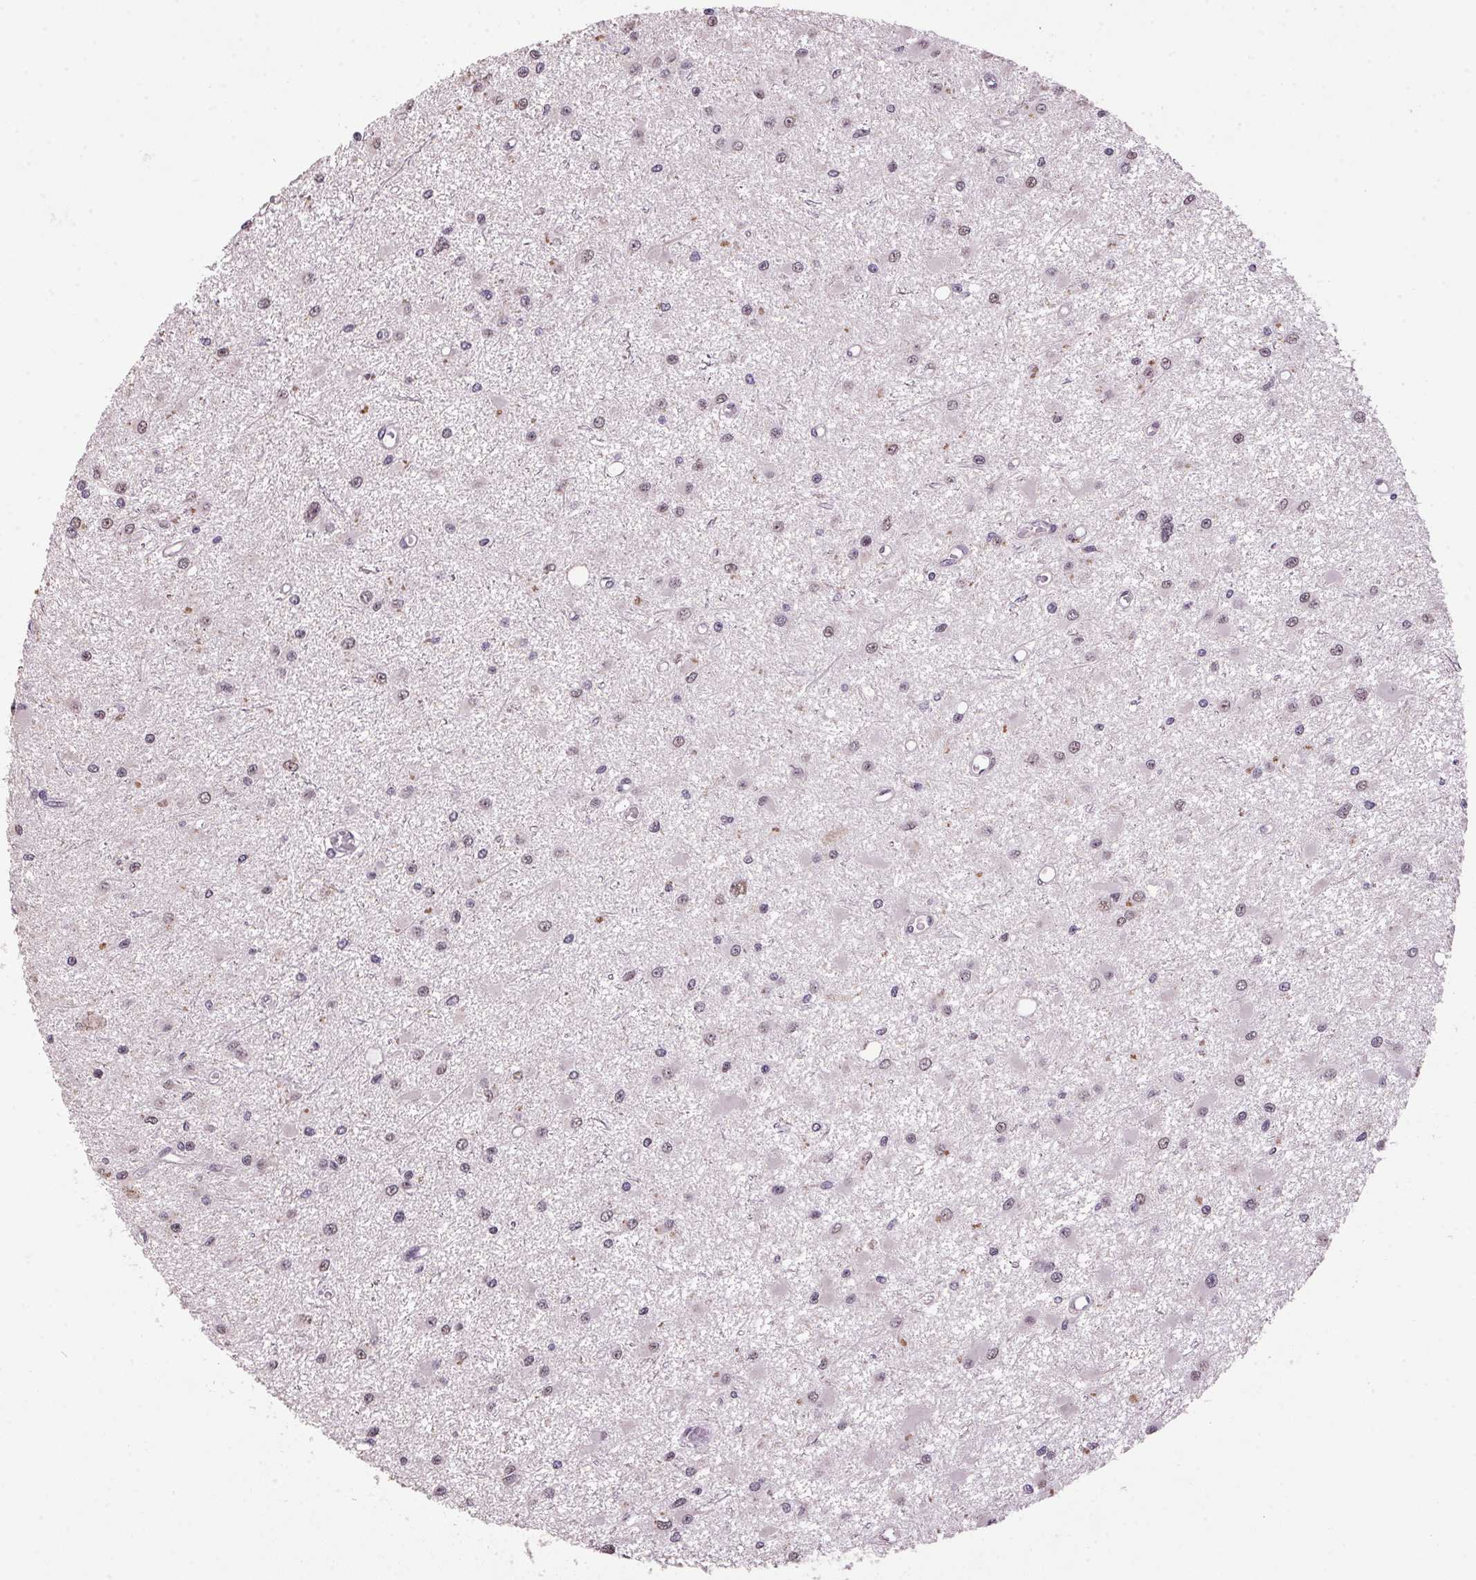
{"staining": {"intensity": "weak", "quantity": "<25%", "location": "nuclear"}, "tissue": "glioma", "cell_type": "Tumor cells", "image_type": "cancer", "snomed": [{"axis": "morphology", "description": "Glioma, malignant, High grade"}, {"axis": "topography", "description": "Brain"}], "caption": "Micrograph shows no protein staining in tumor cells of glioma tissue.", "gene": "ZBTB4", "patient": {"sex": "male", "age": 54}}